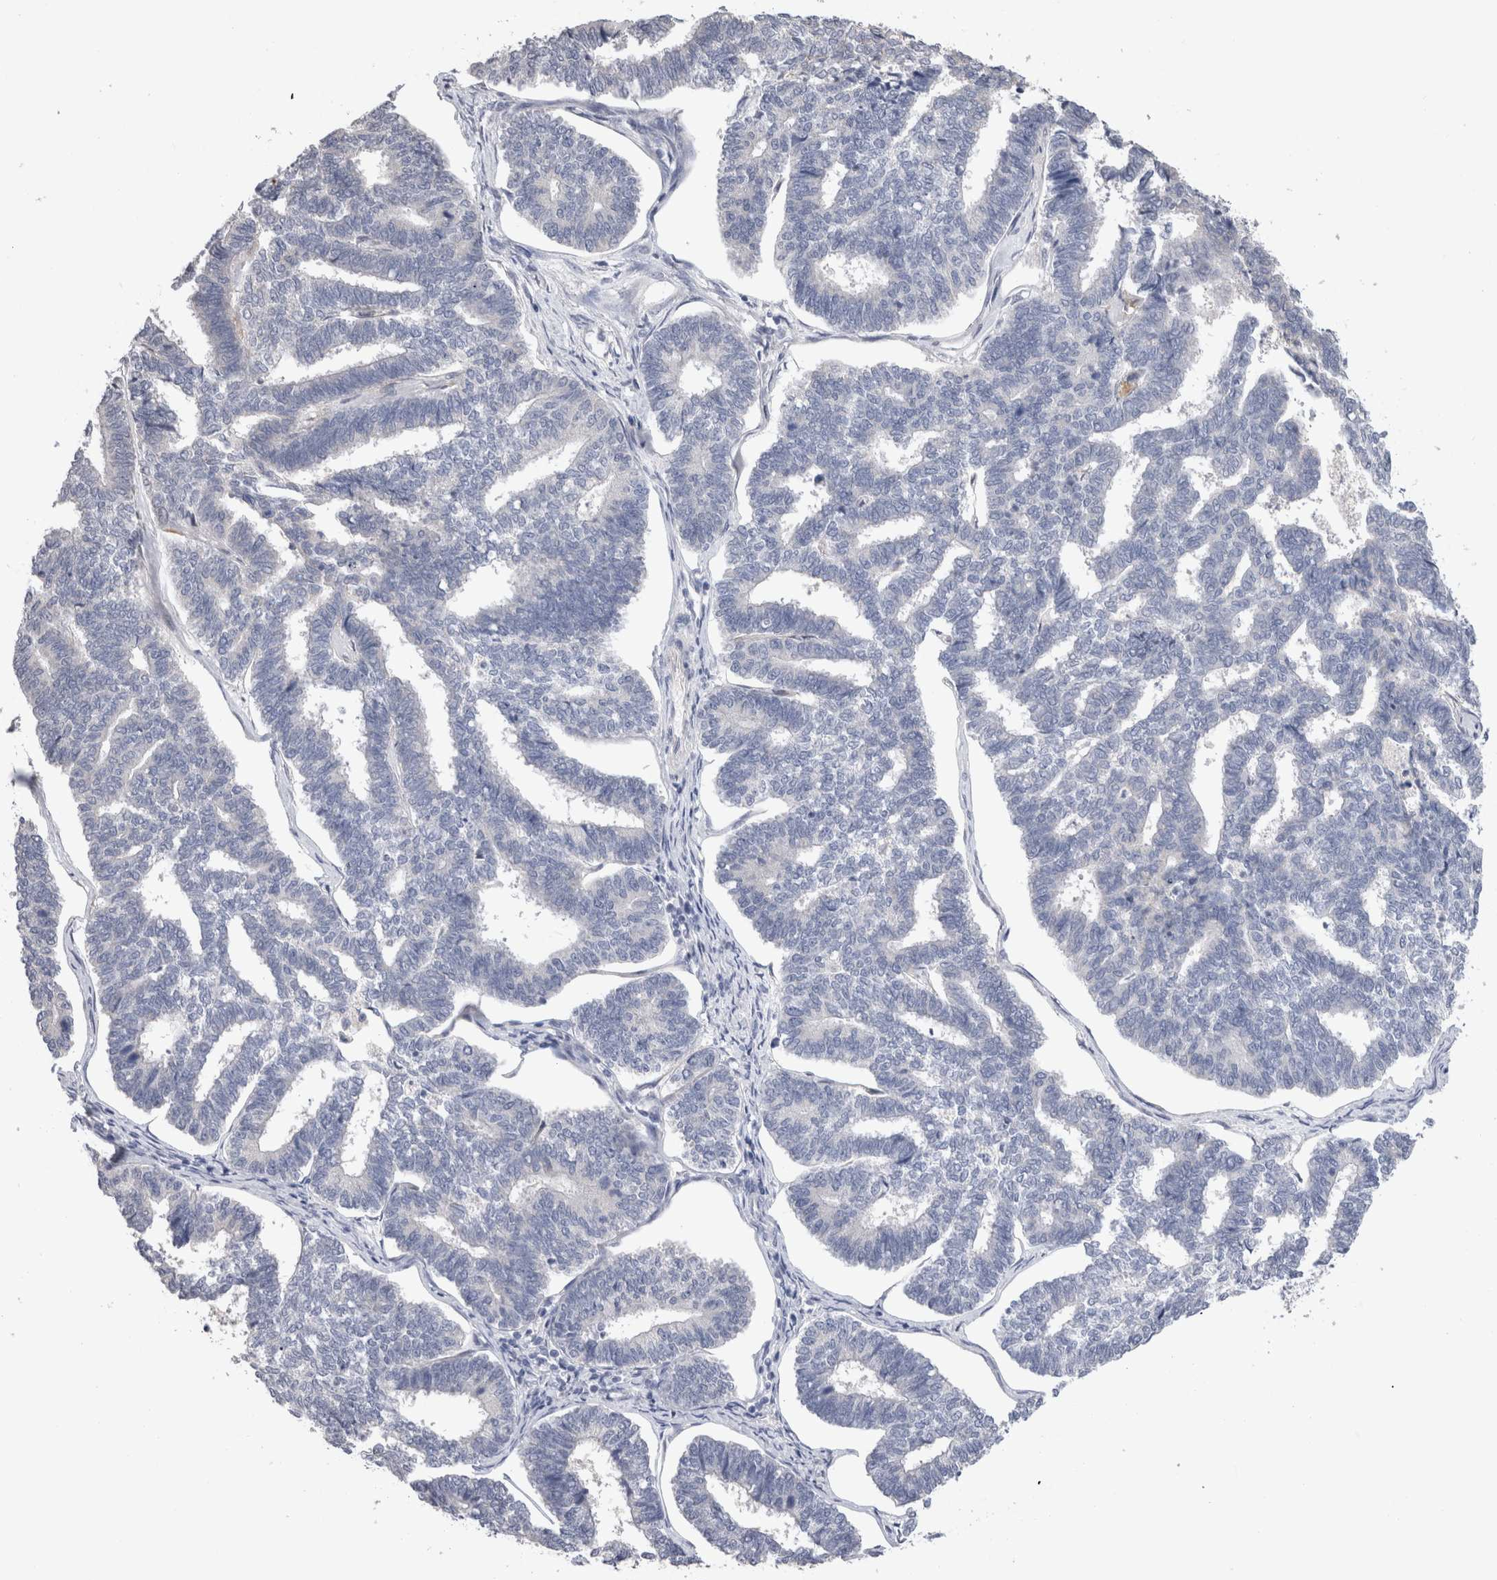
{"staining": {"intensity": "negative", "quantity": "none", "location": "none"}, "tissue": "endometrial cancer", "cell_type": "Tumor cells", "image_type": "cancer", "snomed": [{"axis": "morphology", "description": "Adenocarcinoma, NOS"}, {"axis": "topography", "description": "Endometrium"}], "caption": "Endometrial cancer was stained to show a protein in brown. There is no significant expression in tumor cells.", "gene": "CRYBG1", "patient": {"sex": "female", "age": 70}}